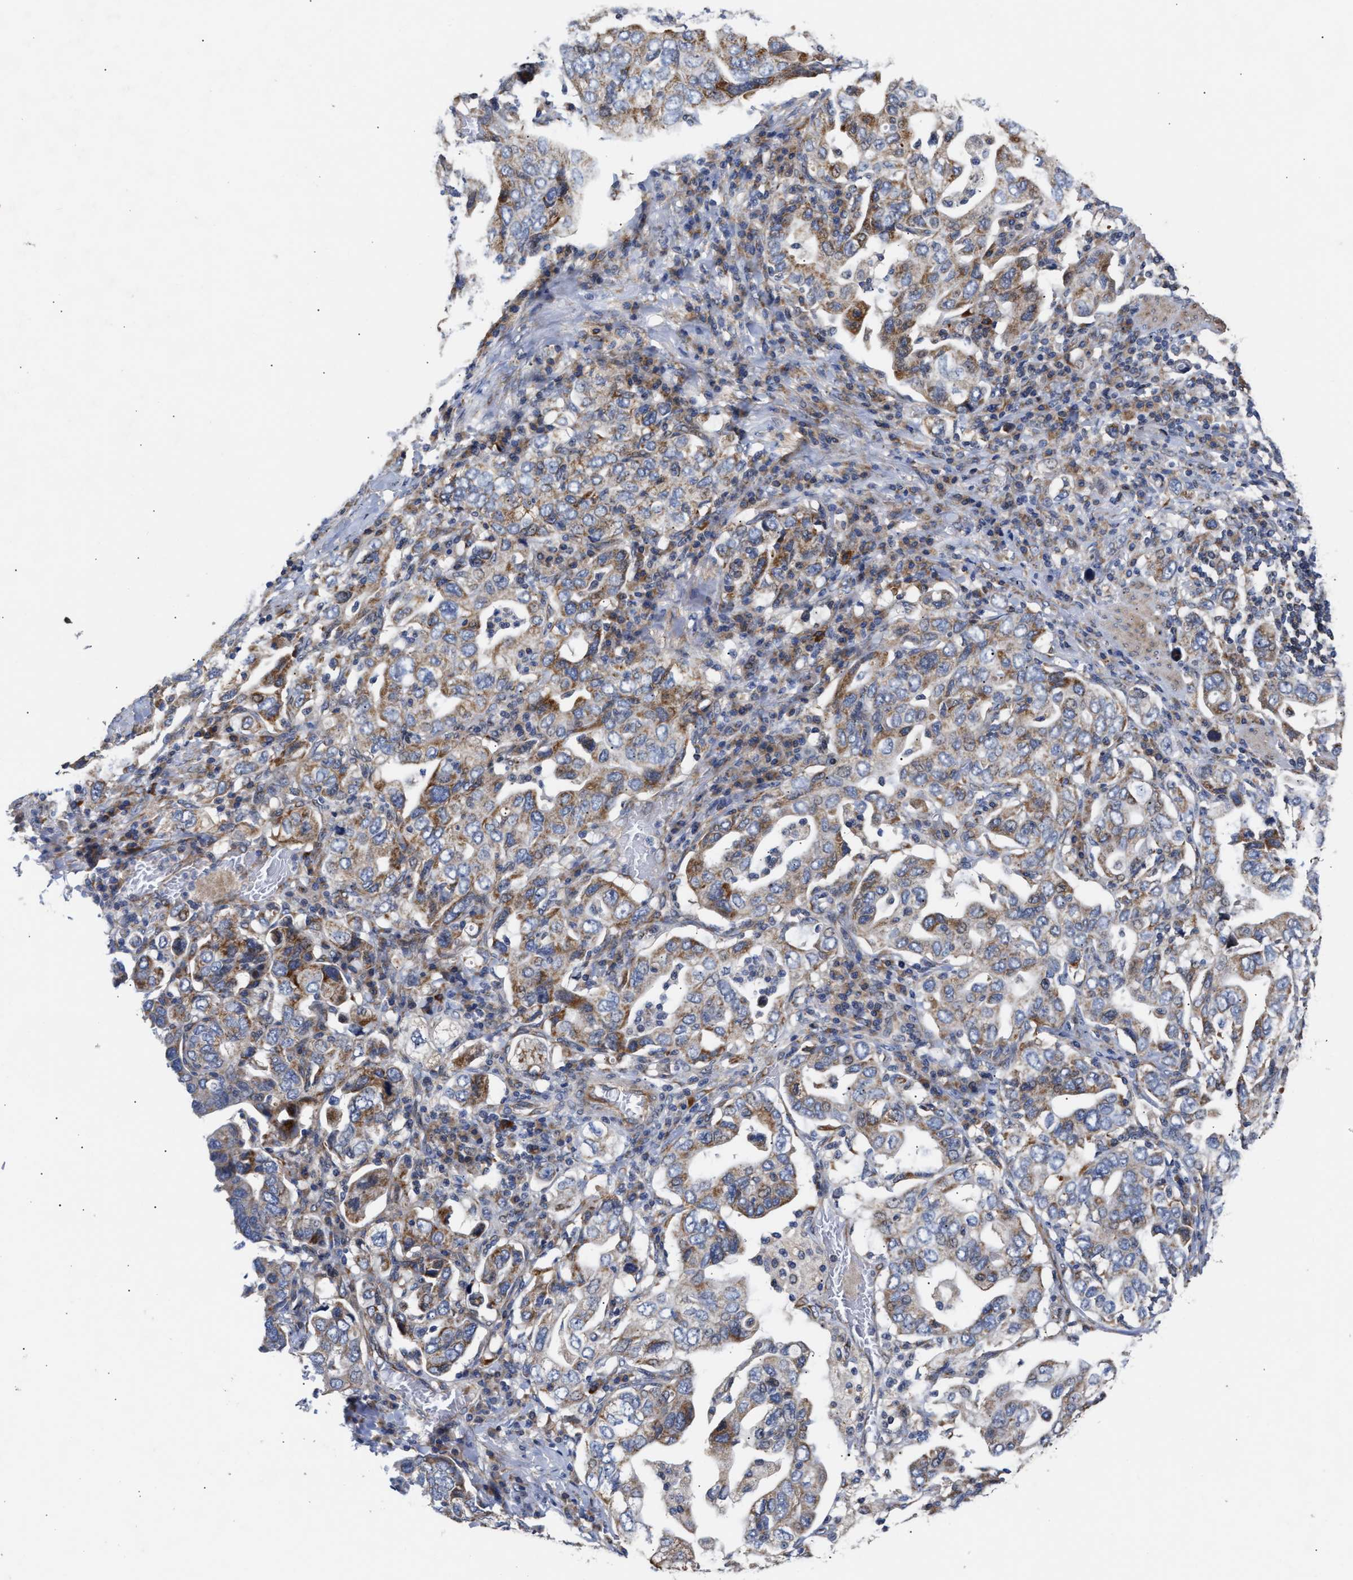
{"staining": {"intensity": "moderate", "quantity": "25%-75%", "location": "cytoplasmic/membranous"}, "tissue": "stomach cancer", "cell_type": "Tumor cells", "image_type": "cancer", "snomed": [{"axis": "morphology", "description": "Adenocarcinoma, NOS"}, {"axis": "topography", "description": "Stomach, upper"}], "caption": "Tumor cells exhibit medium levels of moderate cytoplasmic/membranous positivity in approximately 25%-75% of cells in human stomach cancer.", "gene": "MALSU1", "patient": {"sex": "male", "age": 62}}